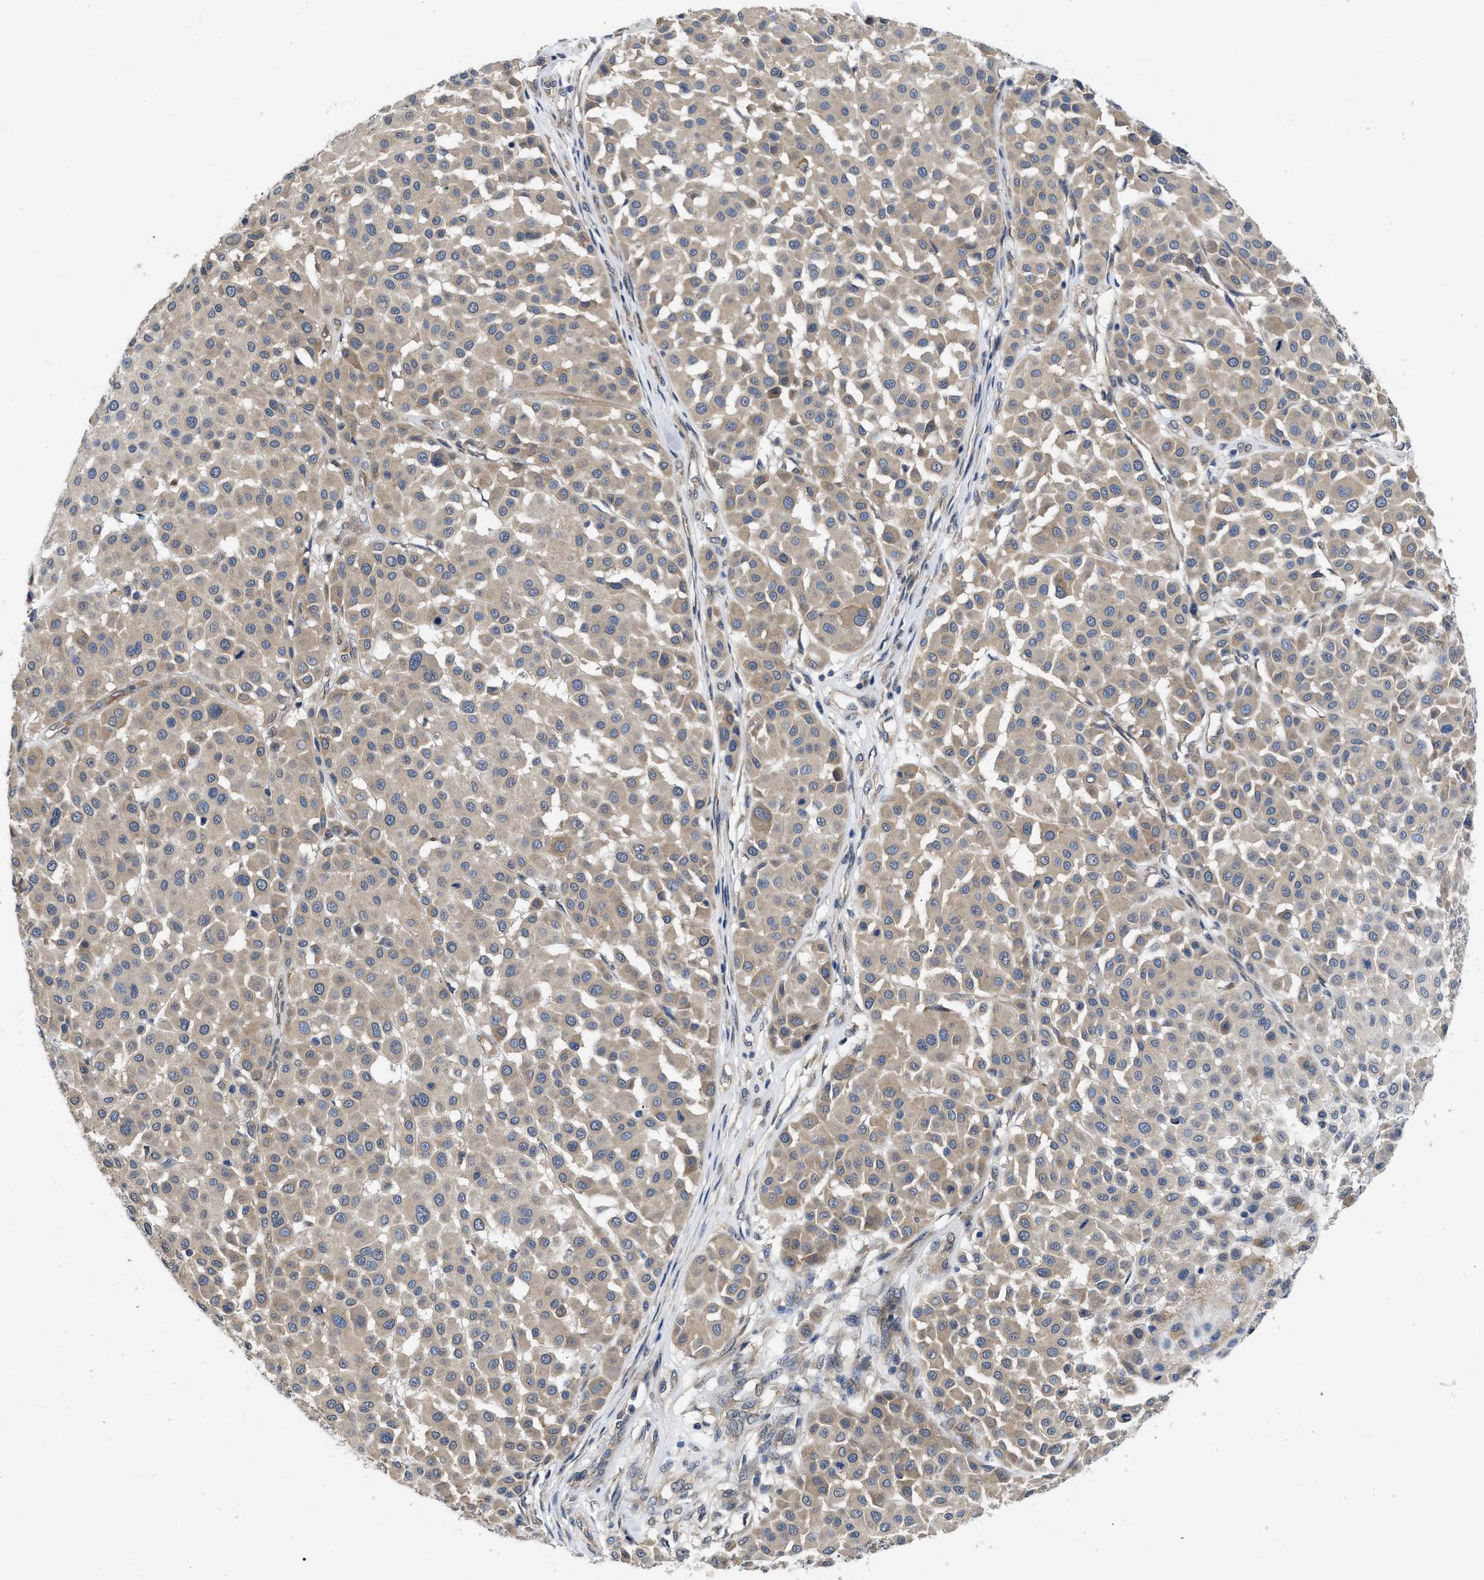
{"staining": {"intensity": "weak", "quantity": ">75%", "location": "cytoplasmic/membranous"}, "tissue": "melanoma", "cell_type": "Tumor cells", "image_type": "cancer", "snomed": [{"axis": "morphology", "description": "Malignant melanoma, Metastatic site"}, {"axis": "topography", "description": "Soft tissue"}], "caption": "High-power microscopy captured an immunohistochemistry histopathology image of melanoma, revealing weak cytoplasmic/membranous positivity in about >75% of tumor cells.", "gene": "PKD2", "patient": {"sex": "male", "age": 41}}